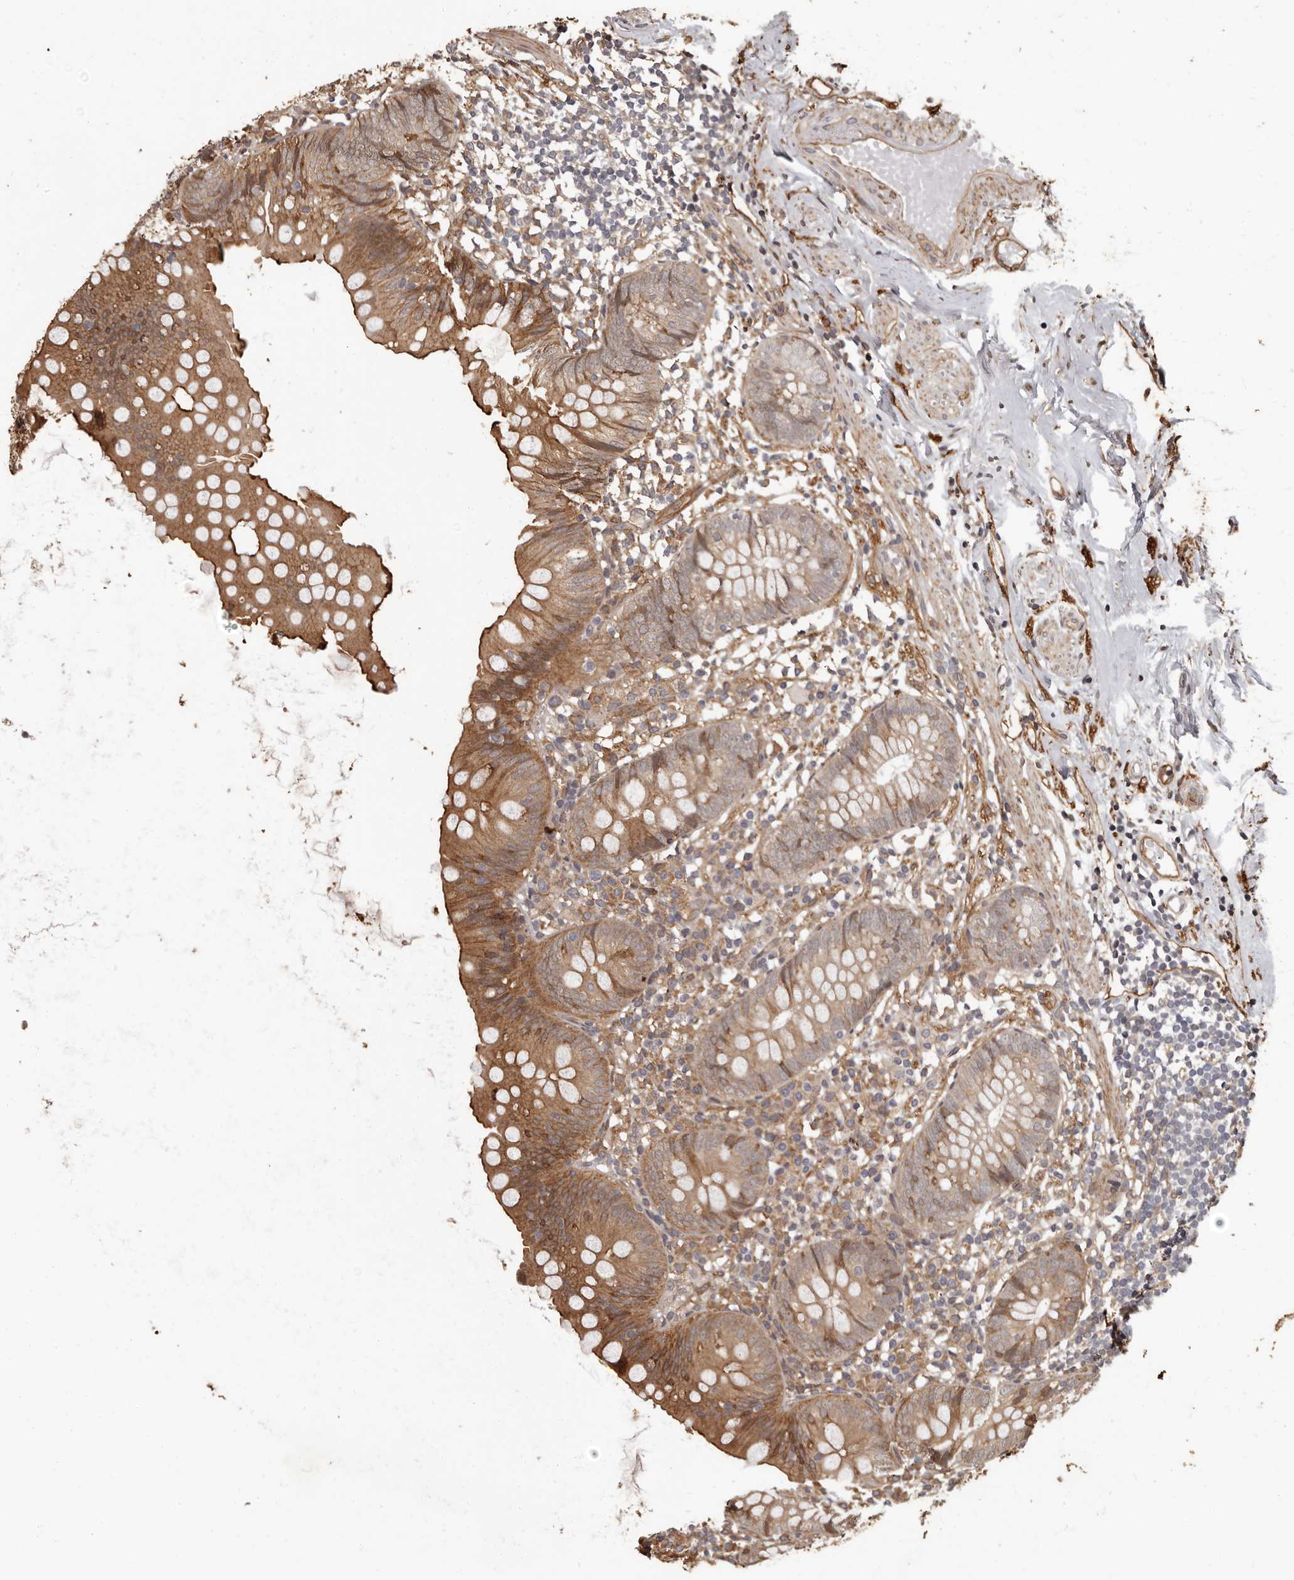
{"staining": {"intensity": "moderate", "quantity": ">75%", "location": "cytoplasmic/membranous"}, "tissue": "appendix", "cell_type": "Glandular cells", "image_type": "normal", "snomed": [{"axis": "morphology", "description": "Normal tissue, NOS"}, {"axis": "topography", "description": "Appendix"}], "caption": "The micrograph reveals a brown stain indicating the presence of a protein in the cytoplasmic/membranous of glandular cells in appendix.", "gene": "SLITRK6", "patient": {"sex": "female", "age": 62}}